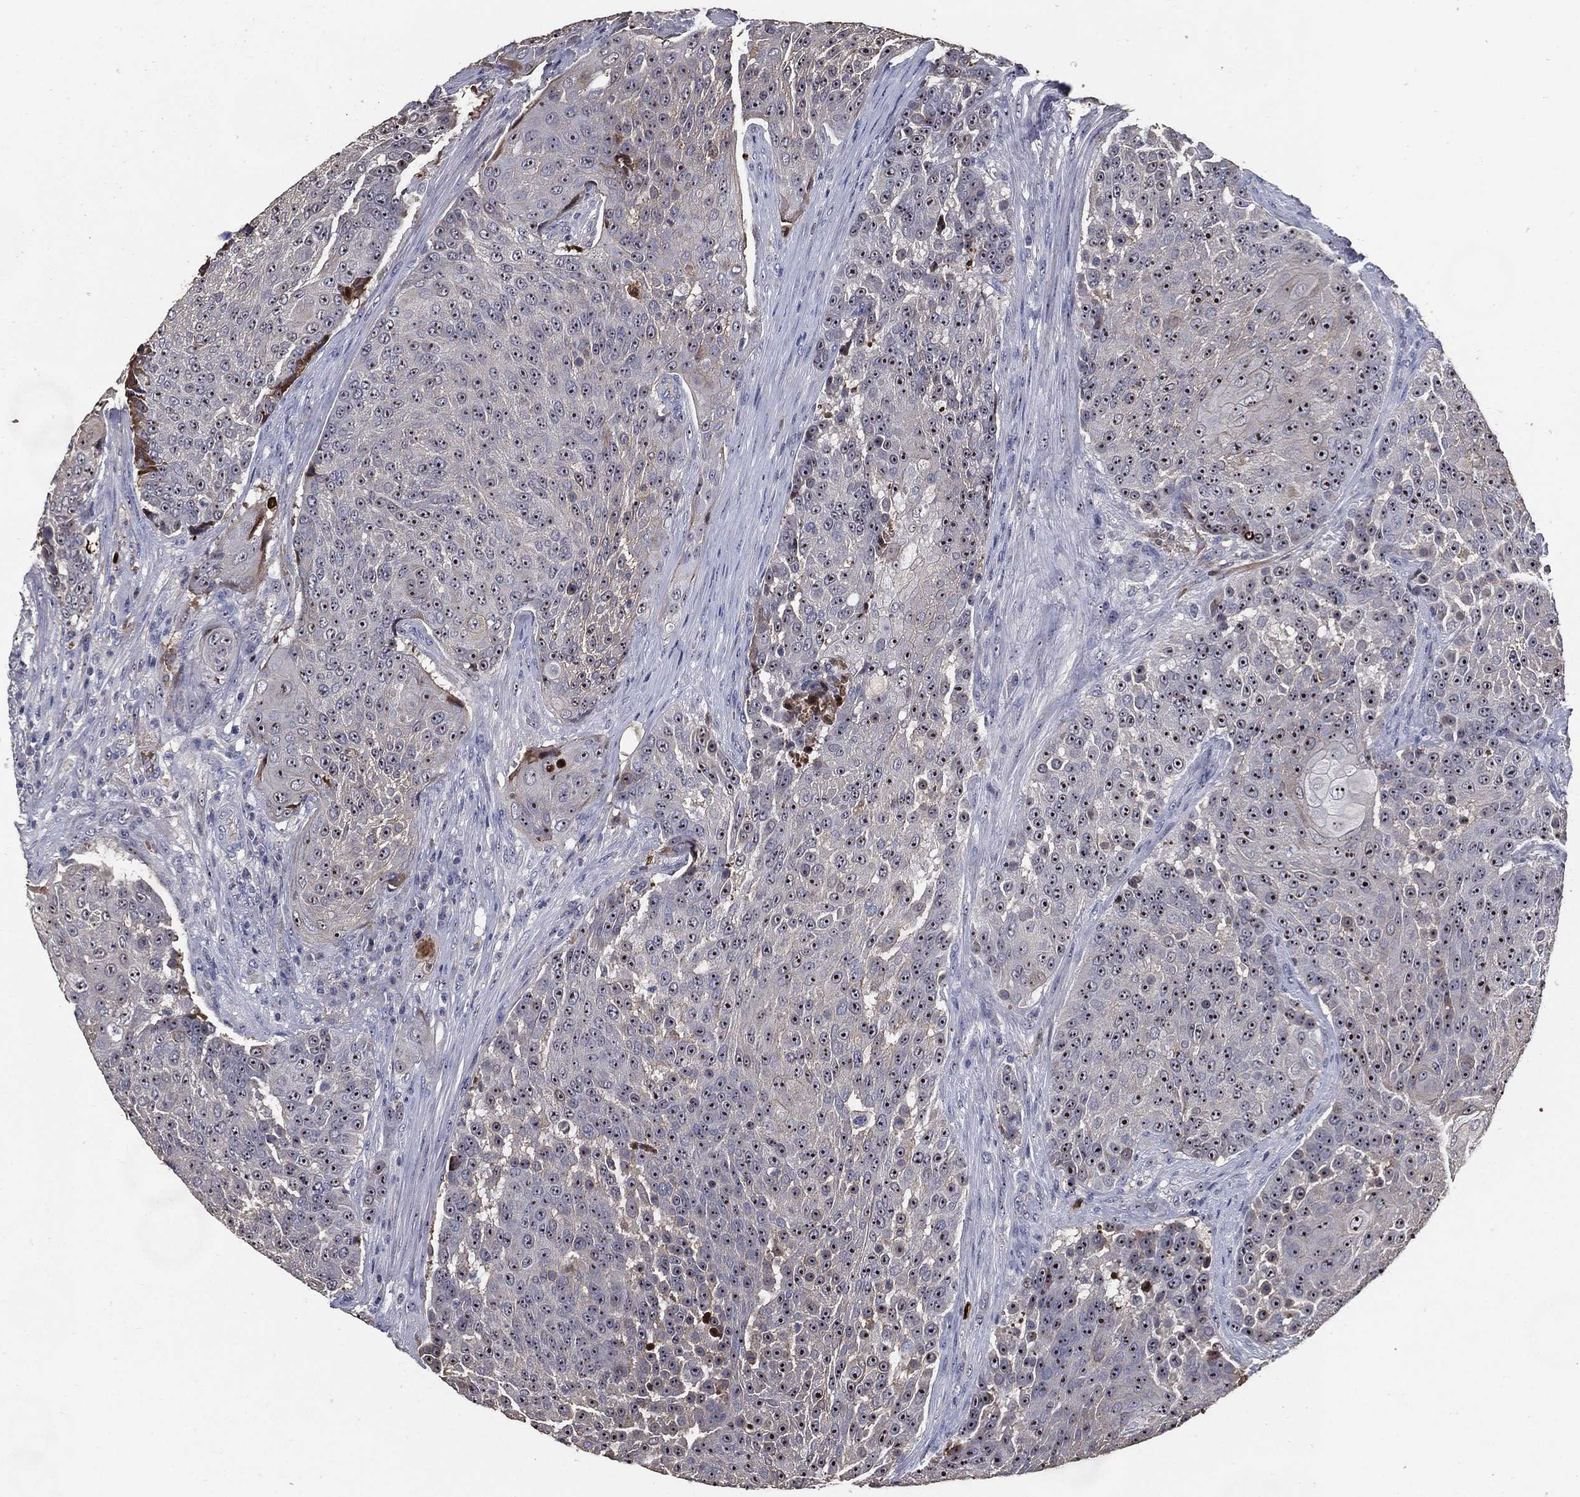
{"staining": {"intensity": "moderate", "quantity": "<25%", "location": "nuclear"}, "tissue": "urothelial cancer", "cell_type": "Tumor cells", "image_type": "cancer", "snomed": [{"axis": "morphology", "description": "Urothelial carcinoma, High grade"}, {"axis": "topography", "description": "Urinary bladder"}], "caption": "Immunohistochemistry (IHC) of high-grade urothelial carcinoma exhibits low levels of moderate nuclear staining in approximately <25% of tumor cells. Using DAB (3,3'-diaminobenzidine) (brown) and hematoxylin (blue) stains, captured at high magnification using brightfield microscopy.", "gene": "EFNA1", "patient": {"sex": "female", "age": 63}}